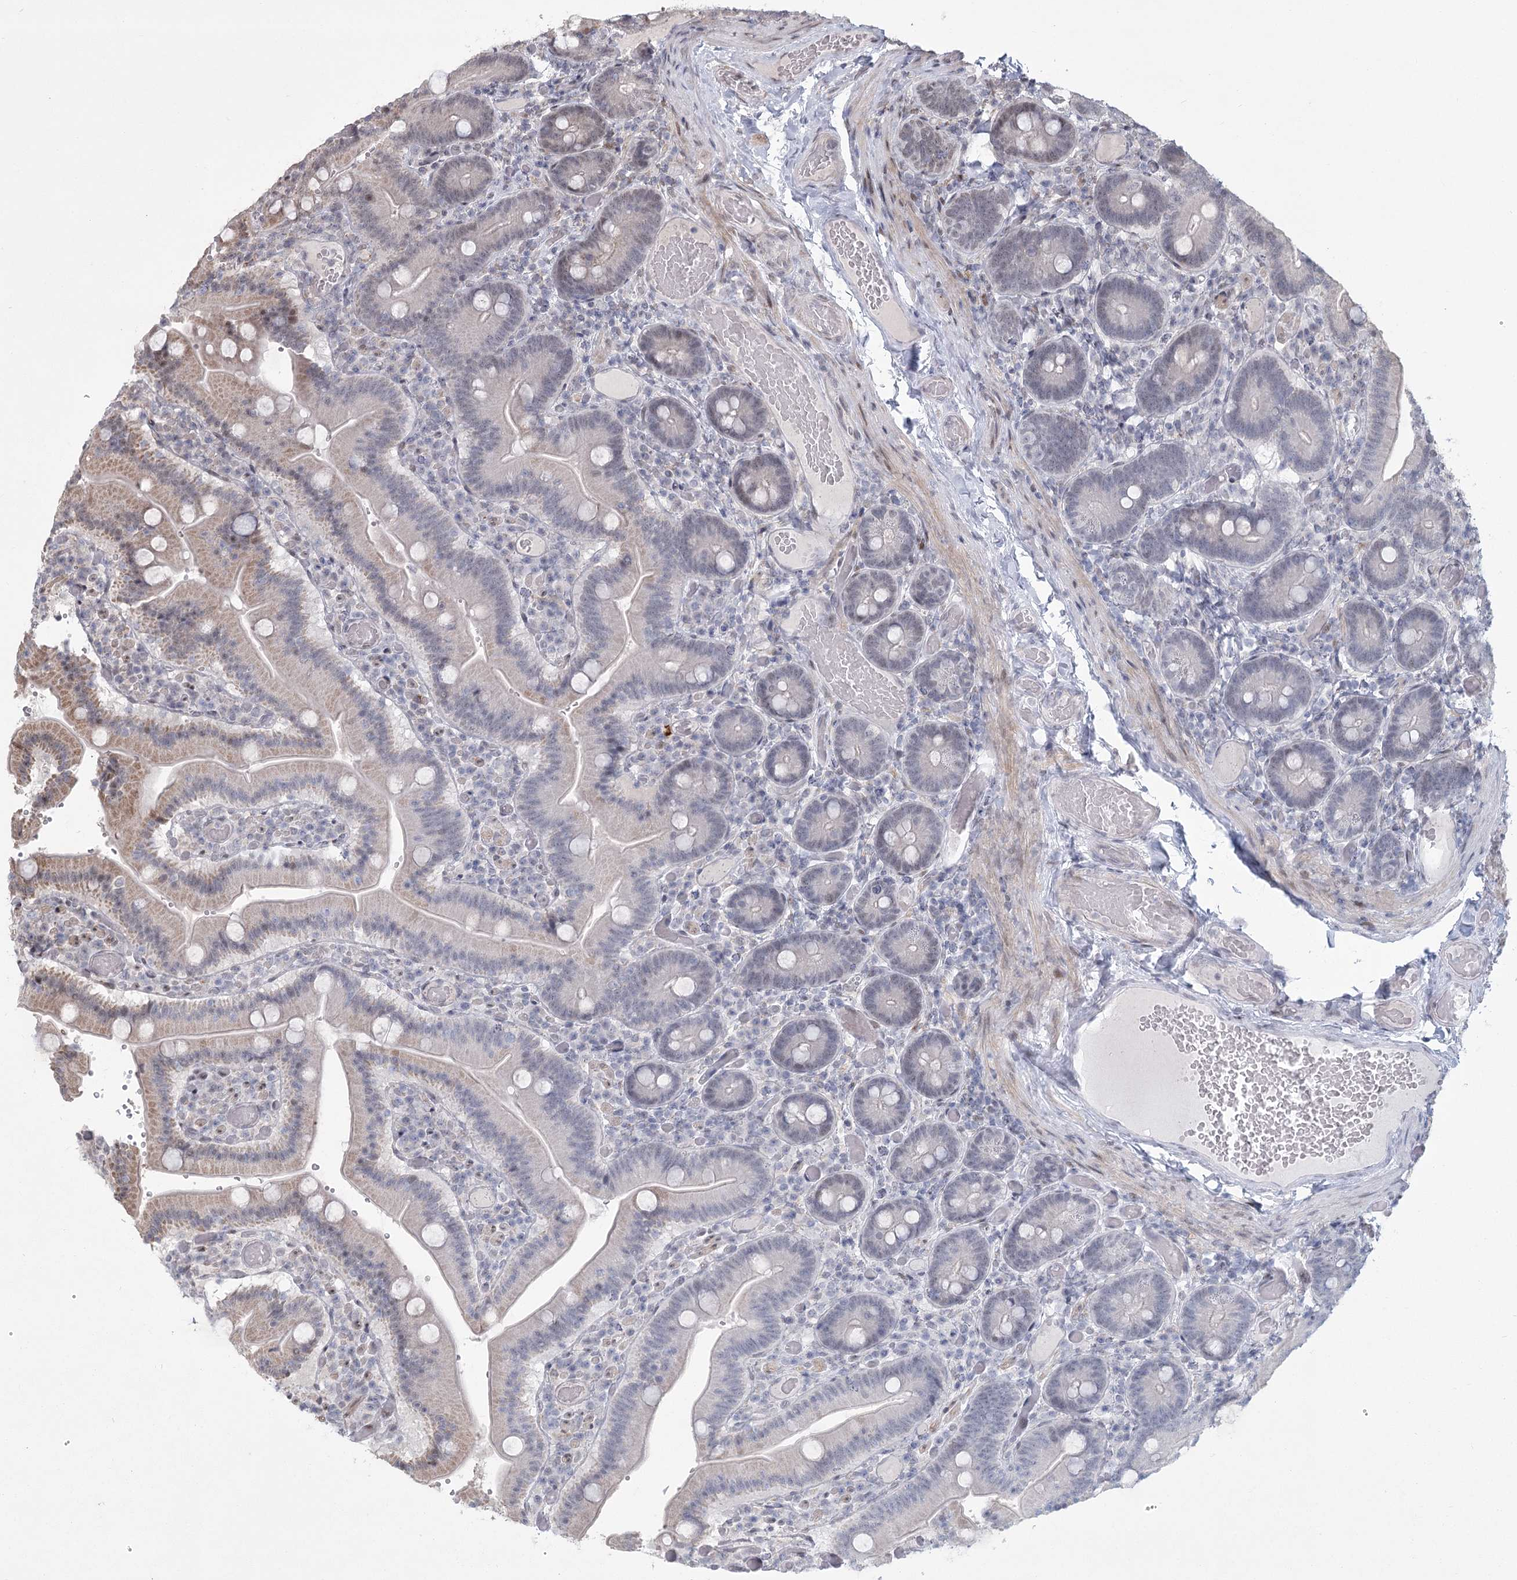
{"staining": {"intensity": "moderate", "quantity": "<25%", "location": "cytoplasmic/membranous,nuclear"}, "tissue": "duodenum", "cell_type": "Glandular cells", "image_type": "normal", "snomed": [{"axis": "morphology", "description": "Normal tissue, NOS"}, {"axis": "topography", "description": "Duodenum"}], "caption": "Glandular cells display low levels of moderate cytoplasmic/membranous,nuclear staining in about <25% of cells in benign human duodenum. (DAB (3,3'-diaminobenzidine) = brown stain, brightfield microscopy at high magnification).", "gene": "CIB4", "patient": {"sex": "female", "age": 62}}